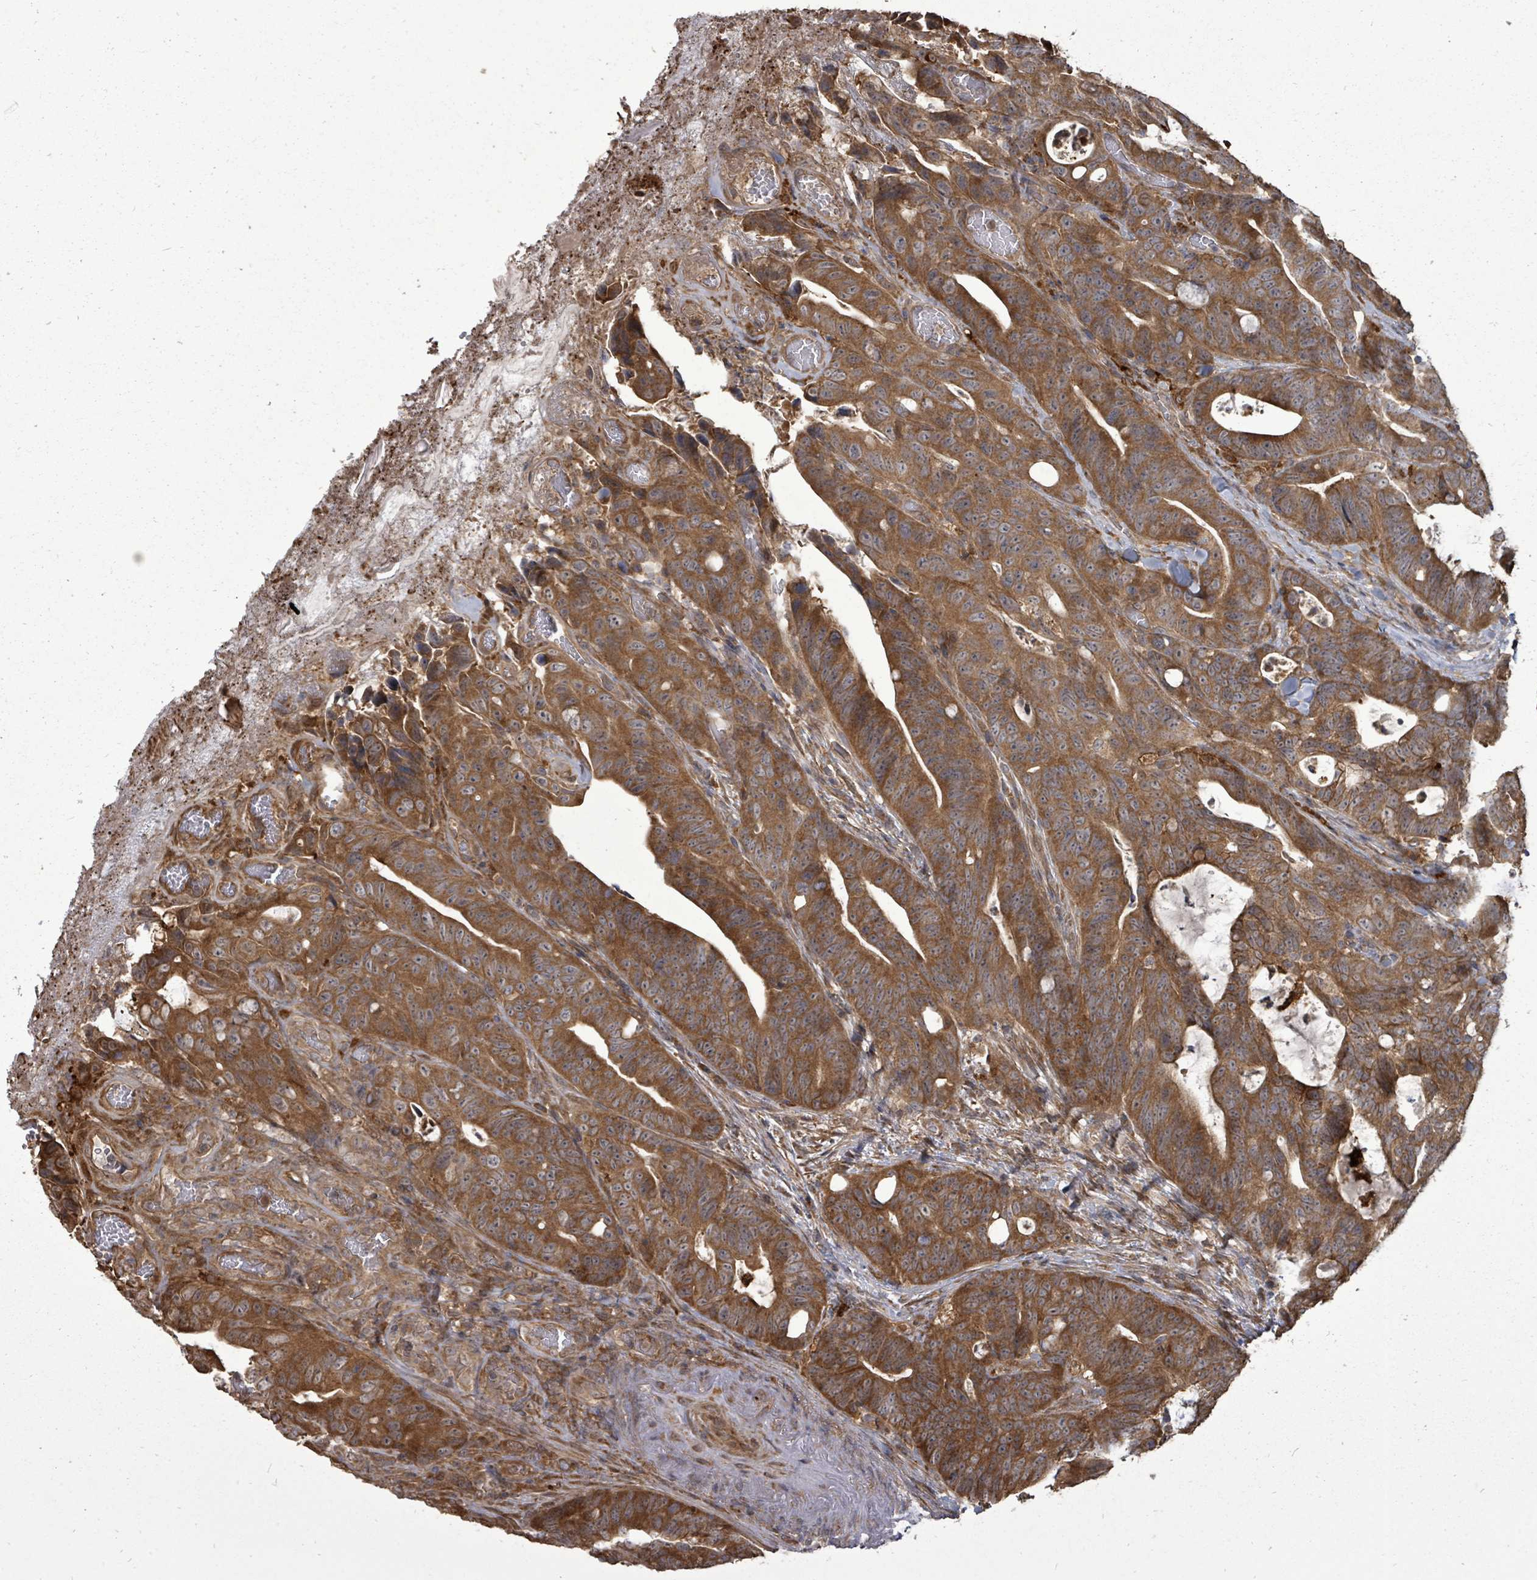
{"staining": {"intensity": "moderate", "quantity": ">75%", "location": "cytoplasmic/membranous"}, "tissue": "colorectal cancer", "cell_type": "Tumor cells", "image_type": "cancer", "snomed": [{"axis": "morphology", "description": "Adenocarcinoma, NOS"}, {"axis": "topography", "description": "Colon"}], "caption": "Immunohistochemistry (IHC) histopathology image of neoplastic tissue: human colorectal adenocarcinoma stained using immunohistochemistry displays medium levels of moderate protein expression localized specifically in the cytoplasmic/membranous of tumor cells, appearing as a cytoplasmic/membranous brown color.", "gene": "EIF3C", "patient": {"sex": "female", "age": 82}}